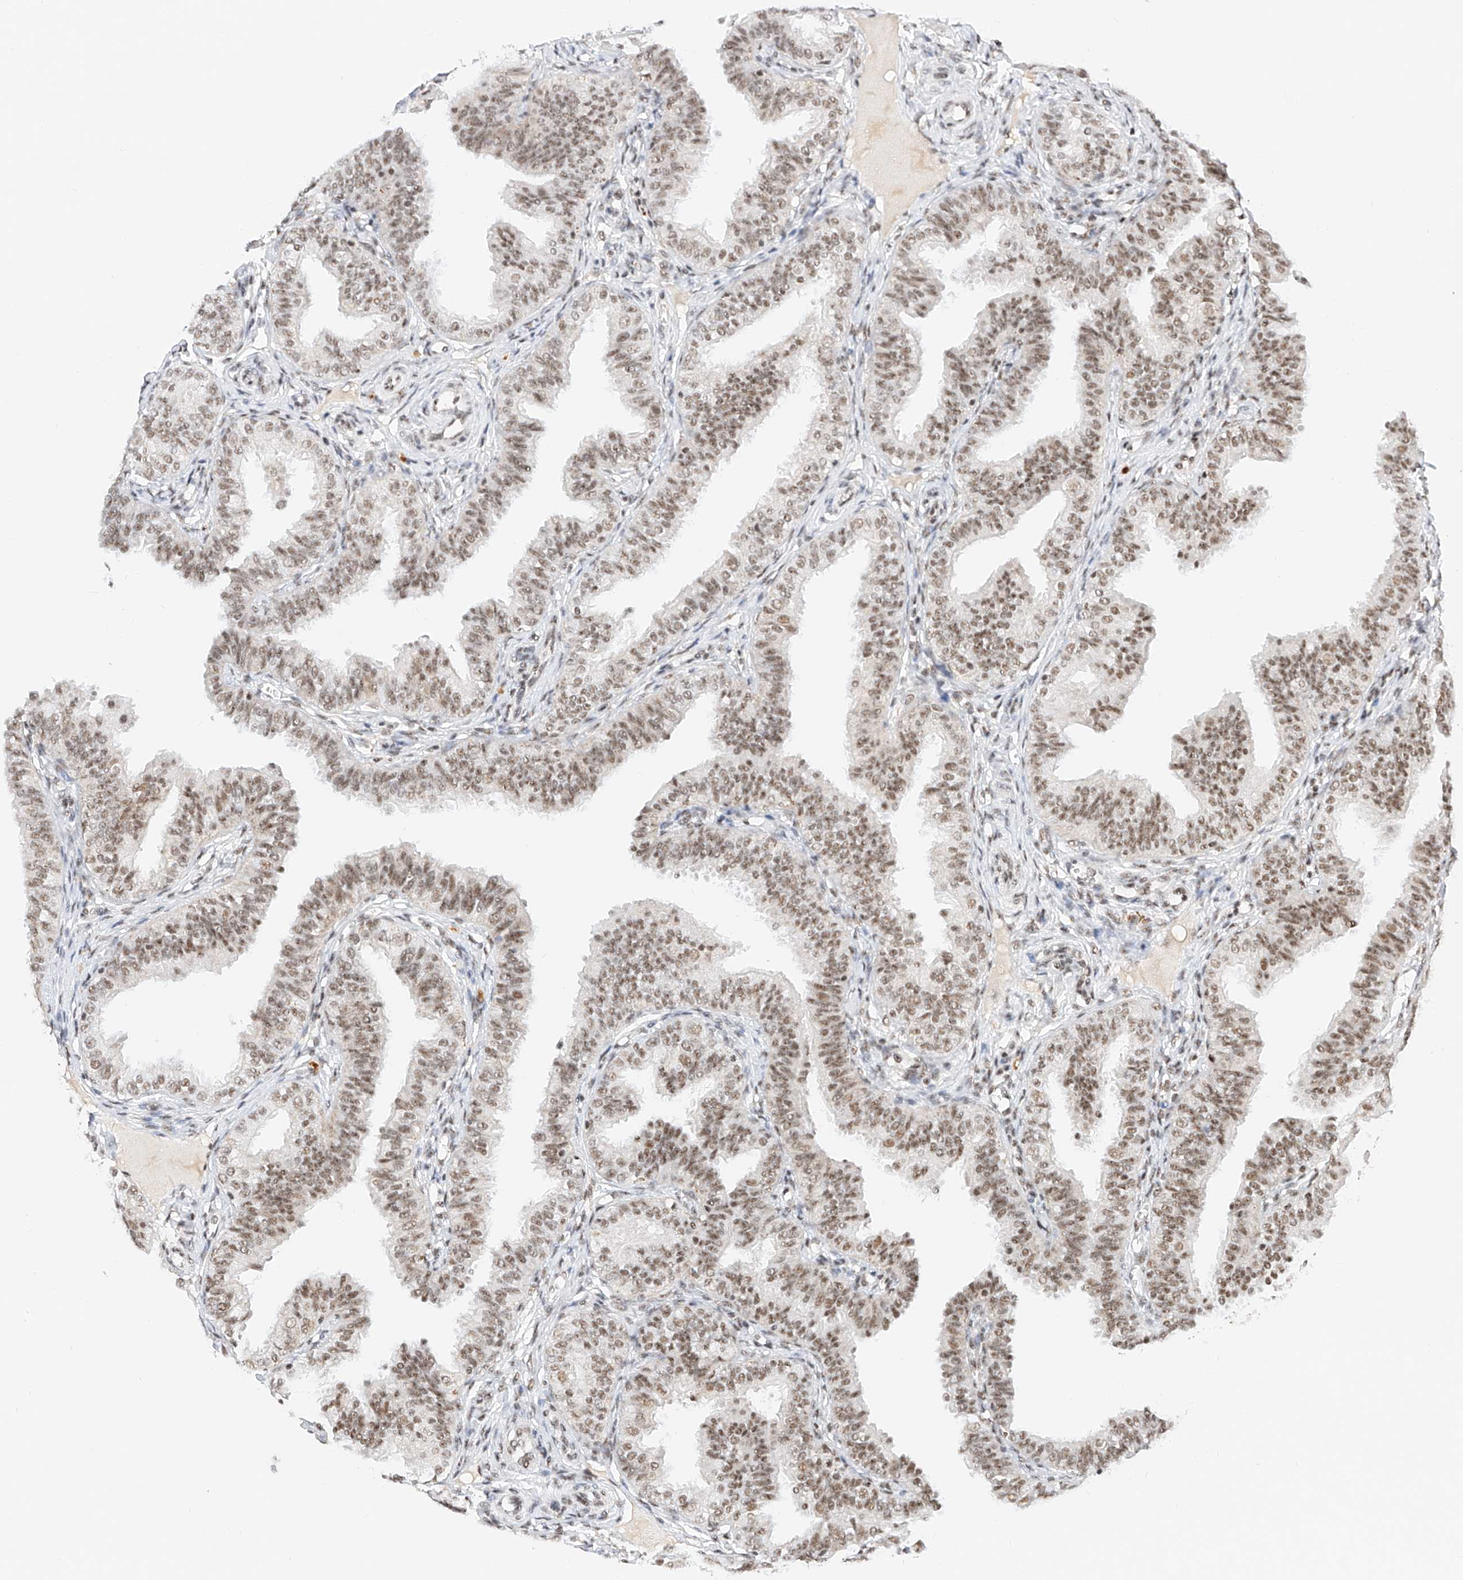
{"staining": {"intensity": "moderate", "quantity": ">75%", "location": "nuclear"}, "tissue": "fallopian tube", "cell_type": "Glandular cells", "image_type": "normal", "snomed": [{"axis": "morphology", "description": "Normal tissue, NOS"}, {"axis": "topography", "description": "Fallopian tube"}], "caption": "Fallopian tube stained for a protein (brown) shows moderate nuclear positive expression in approximately >75% of glandular cells.", "gene": "NRF1", "patient": {"sex": "female", "age": 35}}